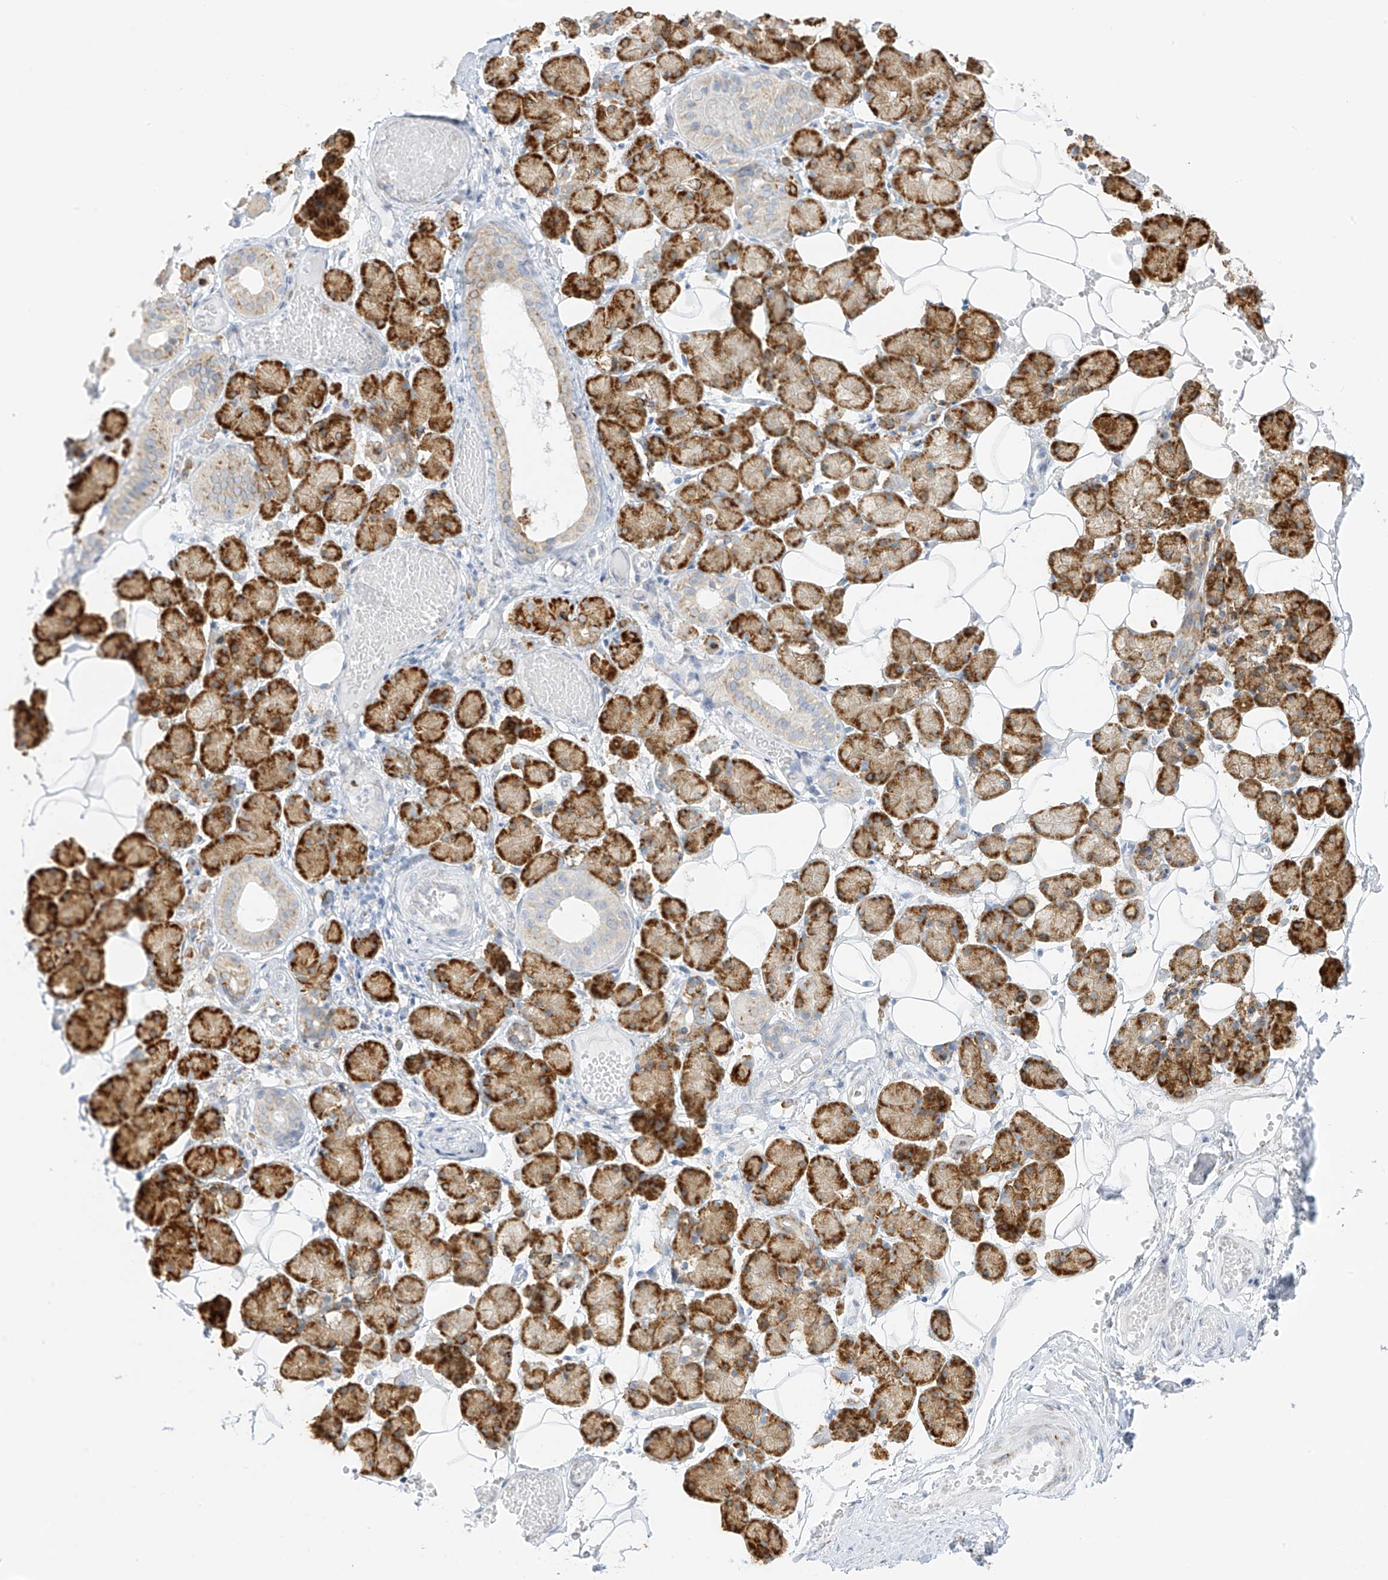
{"staining": {"intensity": "moderate", "quantity": ">75%", "location": "cytoplasmic/membranous"}, "tissue": "salivary gland", "cell_type": "Glandular cells", "image_type": "normal", "snomed": [{"axis": "morphology", "description": "Normal tissue, NOS"}, {"axis": "topography", "description": "Salivary gland"}], "caption": "This image displays benign salivary gland stained with IHC to label a protein in brown. The cytoplasmic/membranous of glandular cells show moderate positivity for the protein. Nuclei are counter-stained blue.", "gene": "LRRC59", "patient": {"sex": "female", "age": 33}}